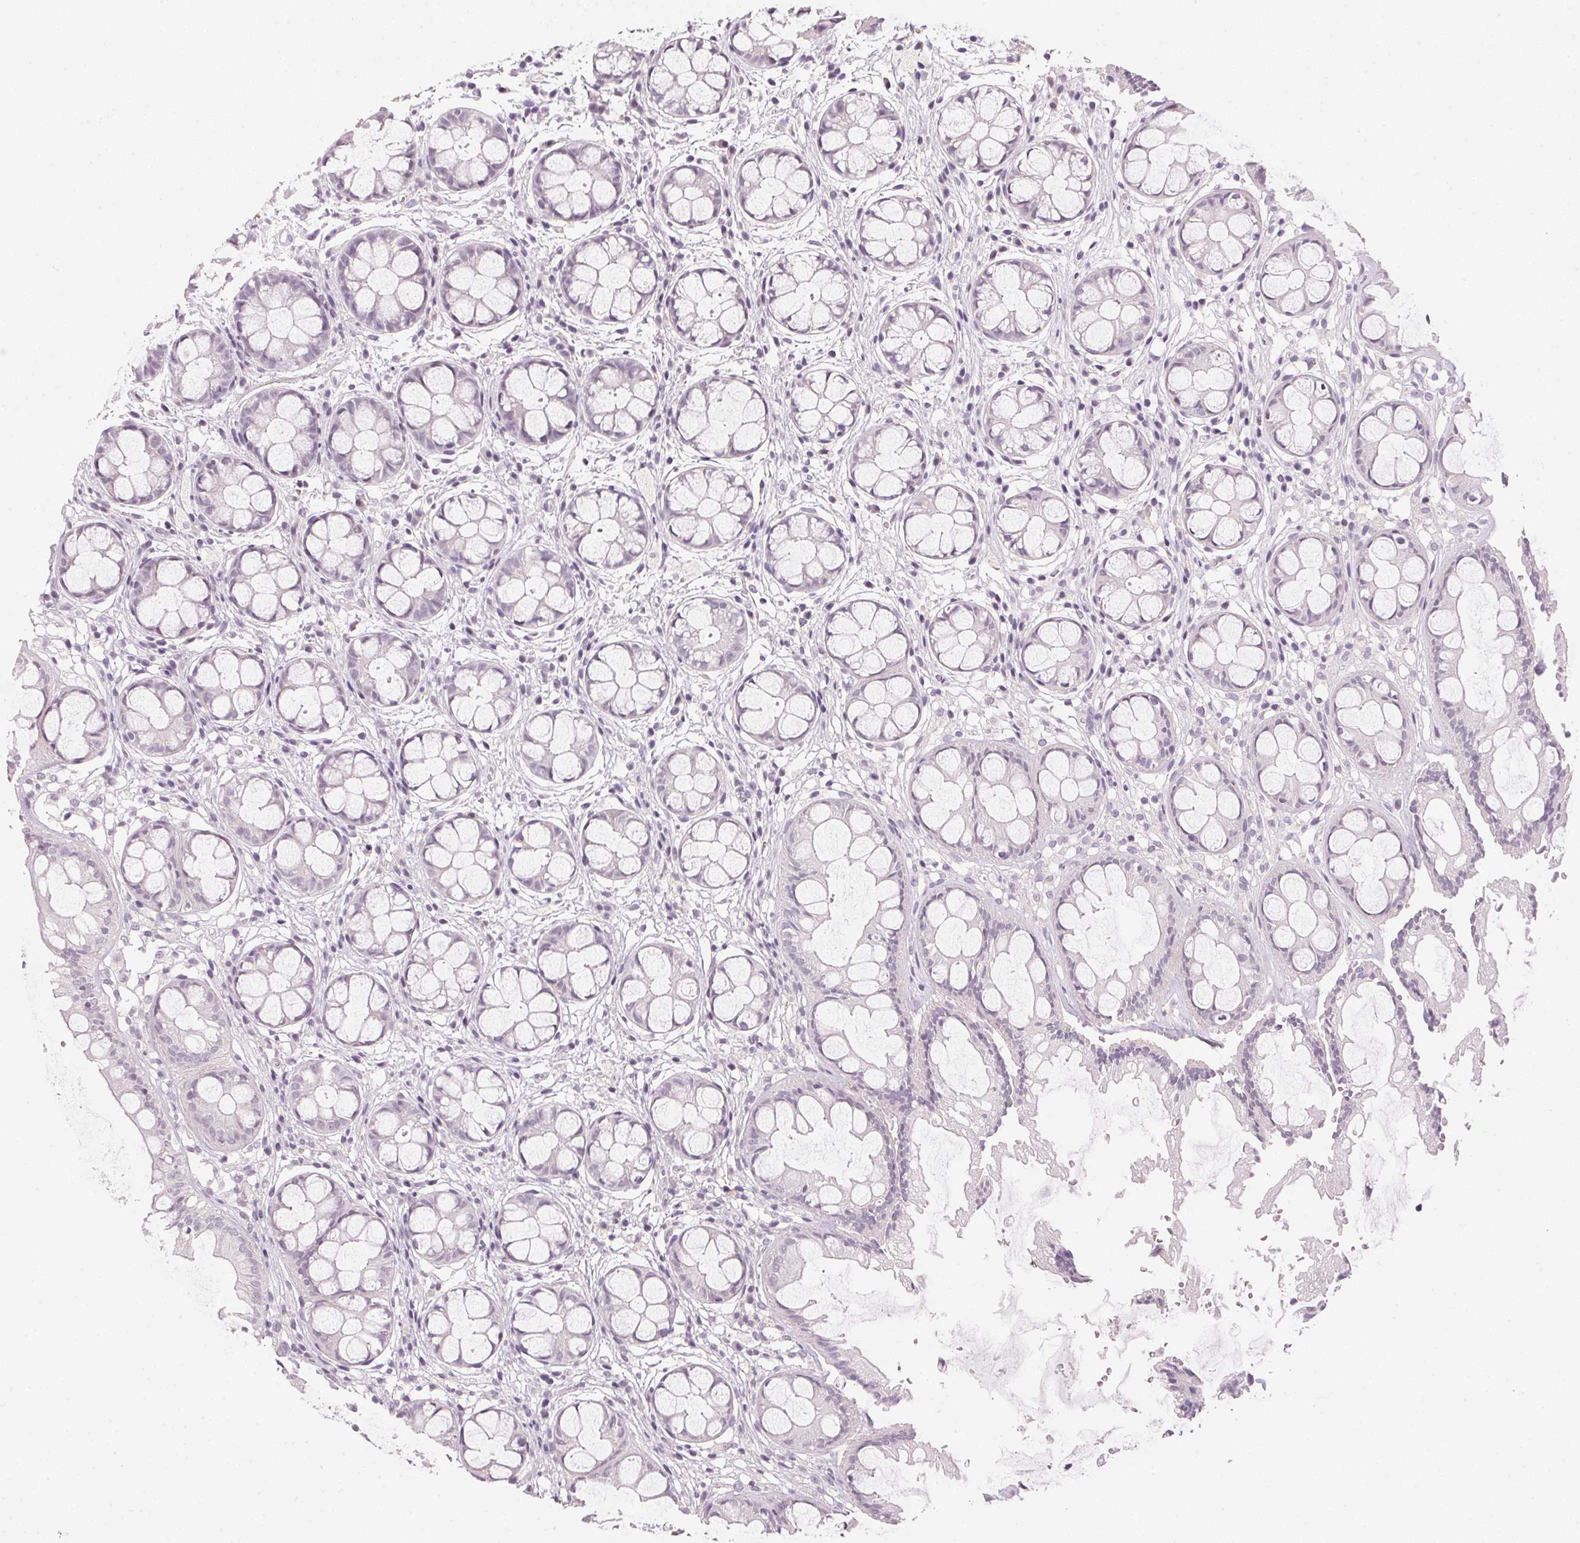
{"staining": {"intensity": "negative", "quantity": "none", "location": "none"}, "tissue": "rectum", "cell_type": "Glandular cells", "image_type": "normal", "snomed": [{"axis": "morphology", "description": "Normal tissue, NOS"}, {"axis": "topography", "description": "Rectum"}], "caption": "An image of rectum stained for a protein shows no brown staining in glandular cells.", "gene": "IGFBP1", "patient": {"sex": "female", "age": 62}}